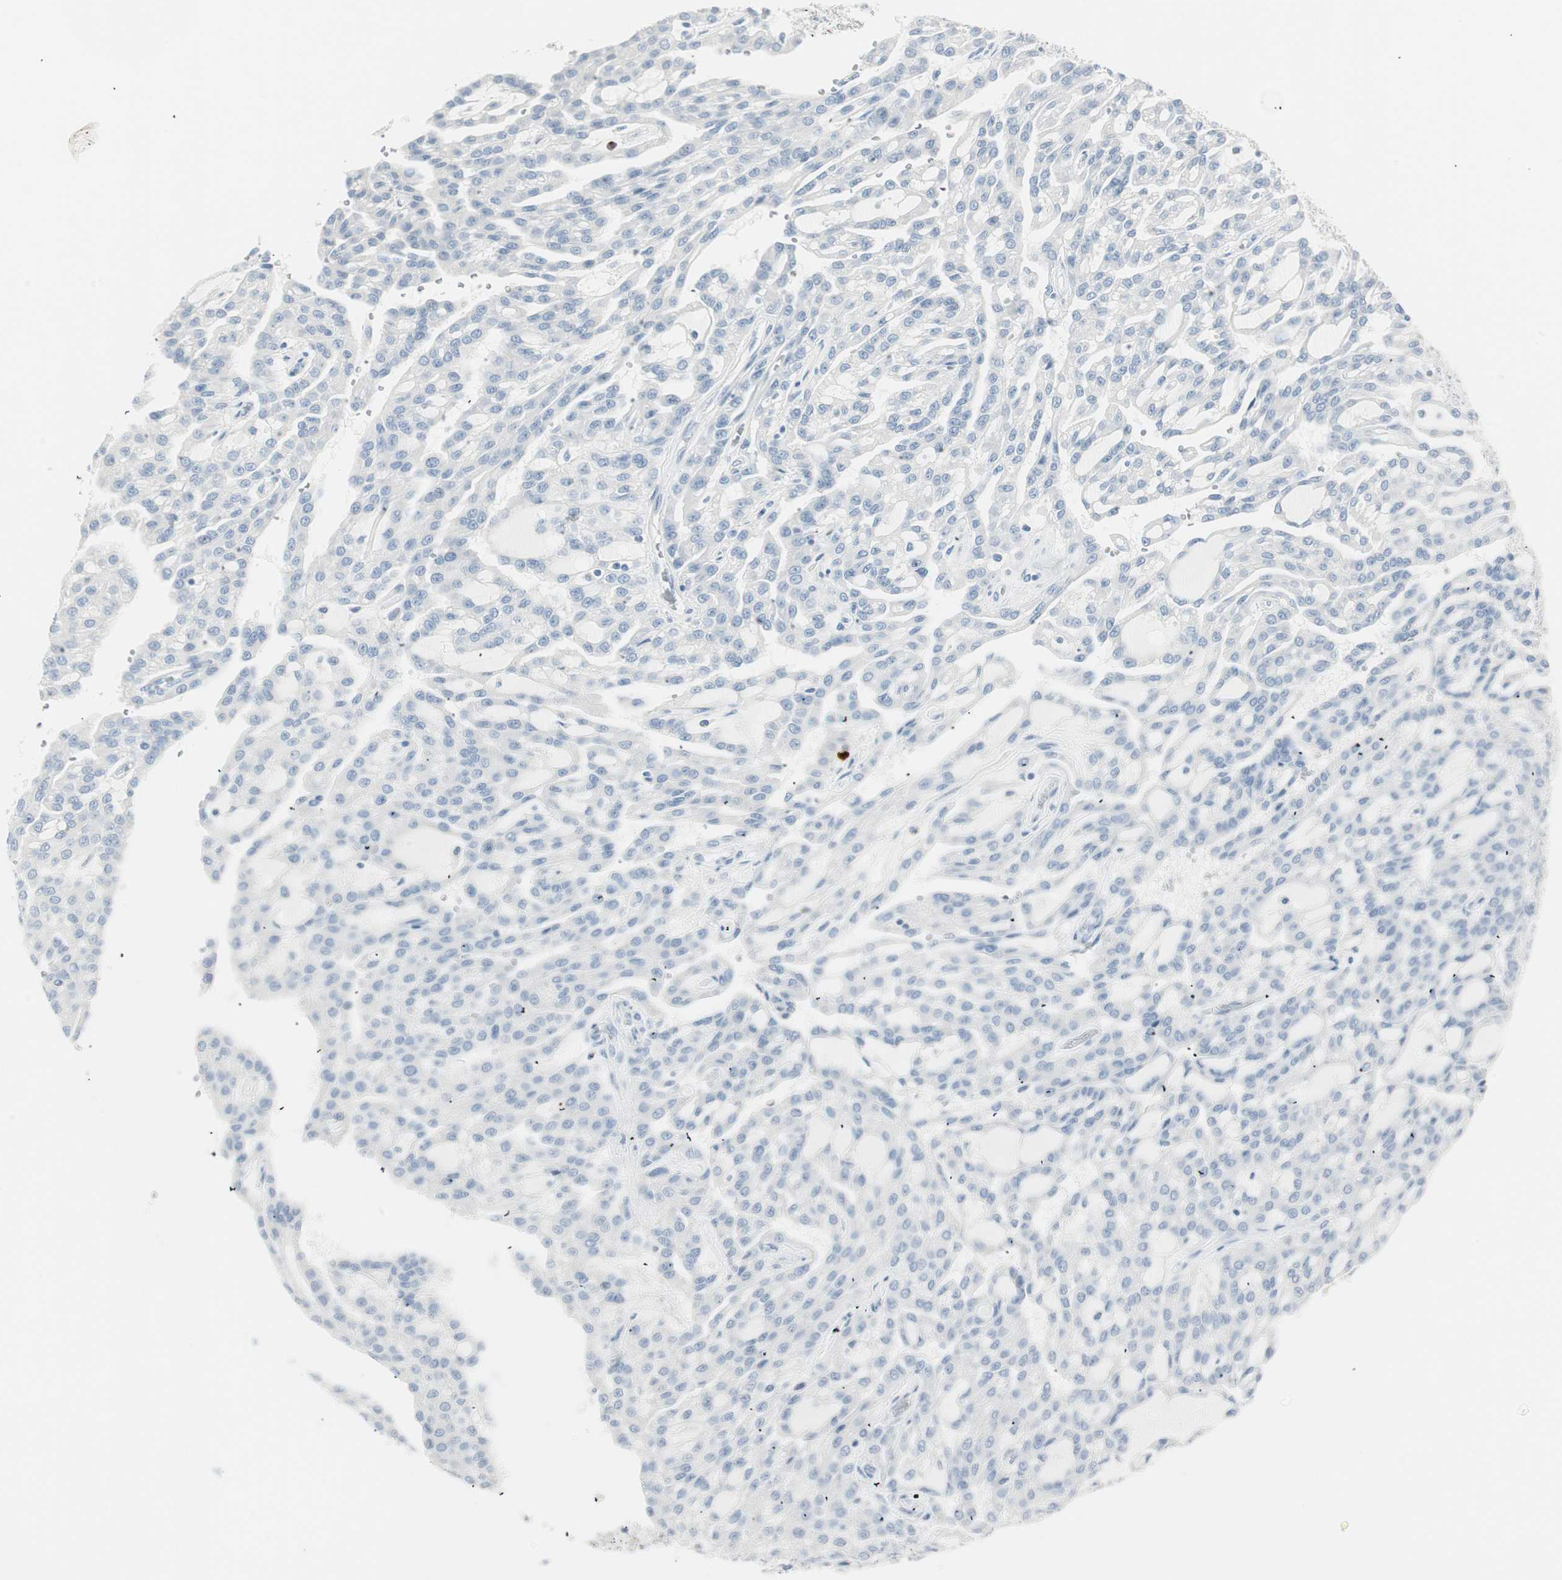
{"staining": {"intensity": "negative", "quantity": "none", "location": "none"}, "tissue": "renal cancer", "cell_type": "Tumor cells", "image_type": "cancer", "snomed": [{"axis": "morphology", "description": "Adenocarcinoma, NOS"}, {"axis": "topography", "description": "Kidney"}], "caption": "A high-resolution micrograph shows immunohistochemistry staining of renal cancer, which displays no significant staining in tumor cells. (DAB (3,3'-diaminobenzidine) immunohistochemistry visualized using brightfield microscopy, high magnification).", "gene": "PRTN3", "patient": {"sex": "male", "age": 63}}